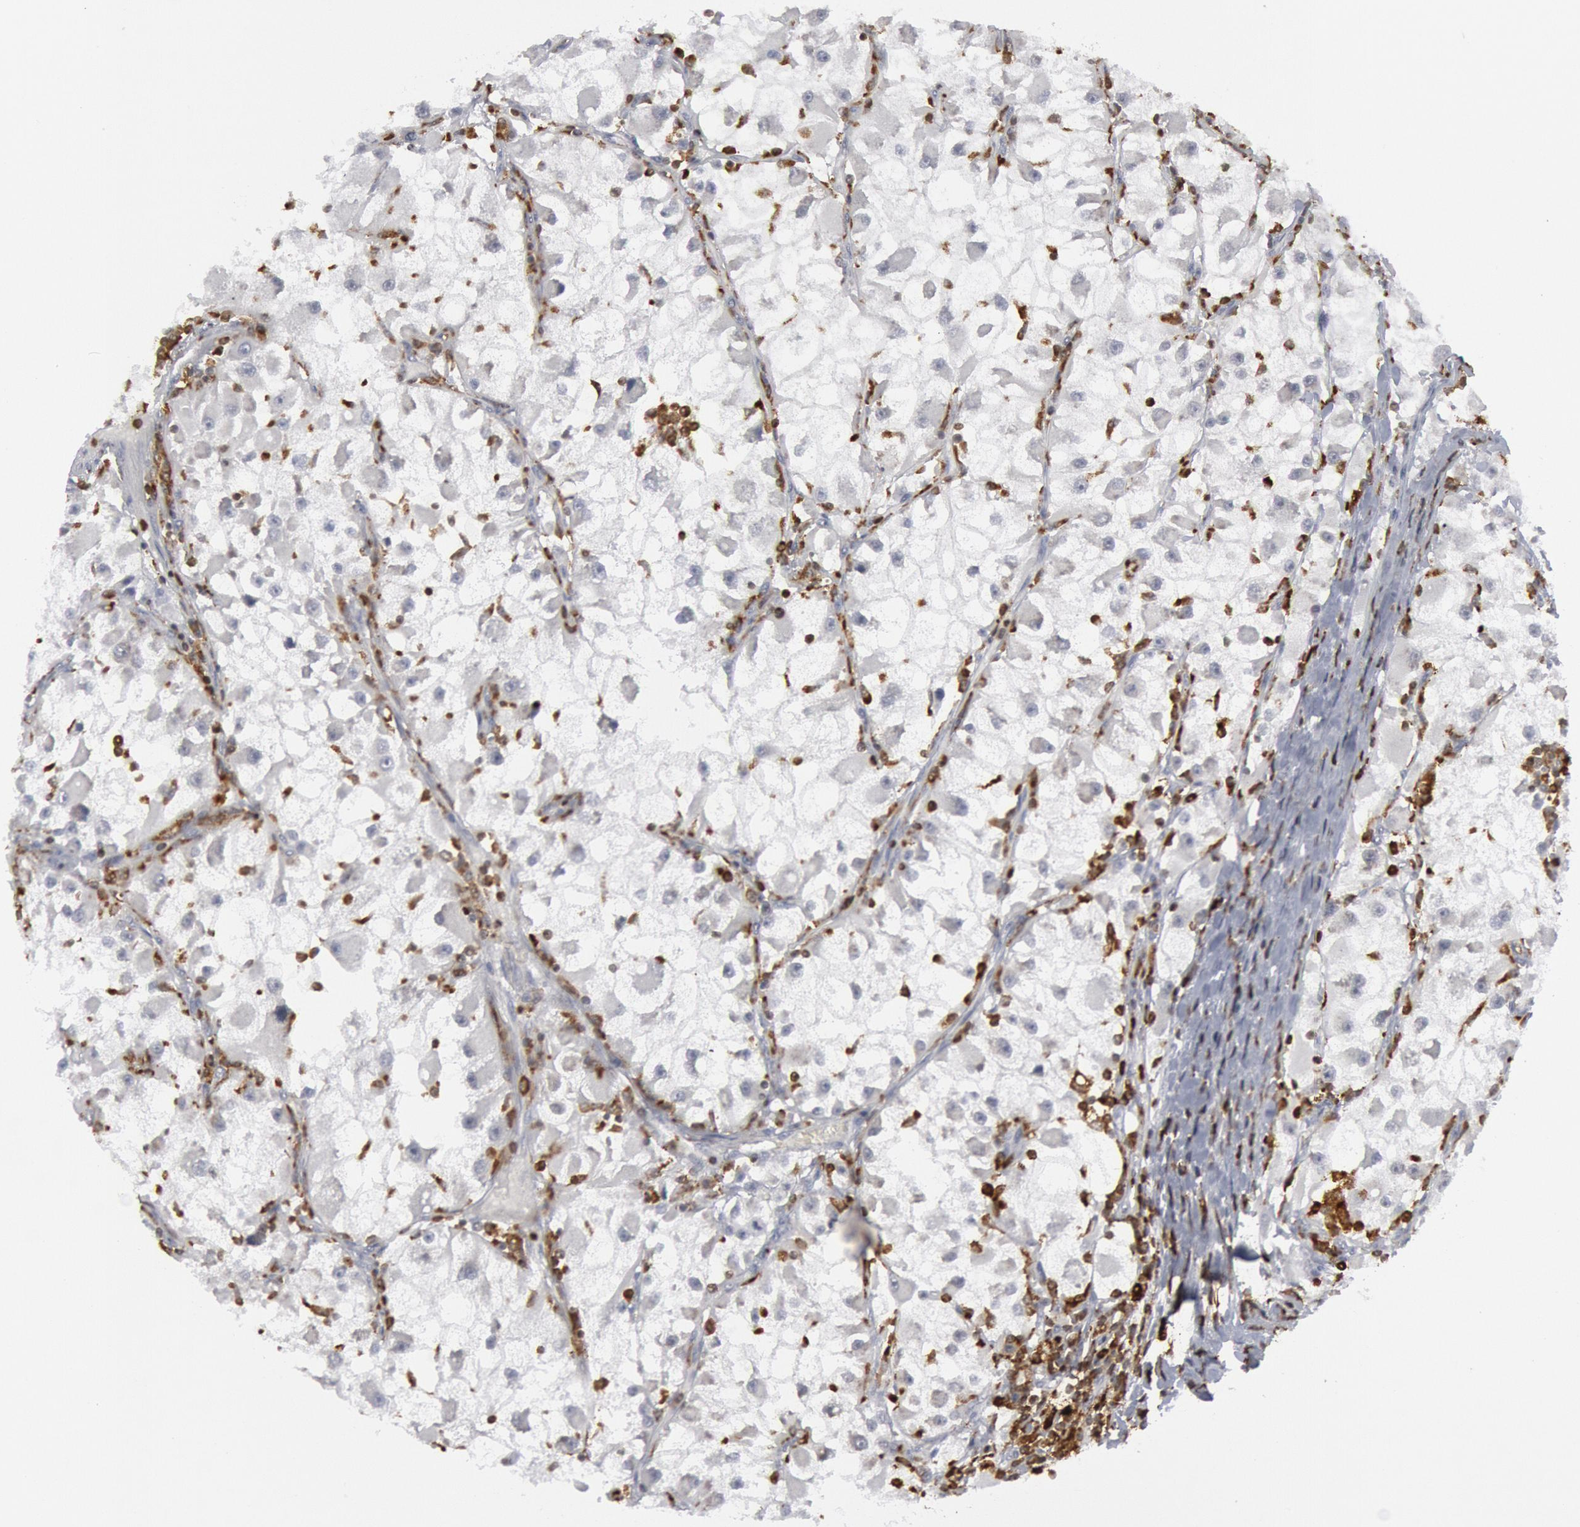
{"staining": {"intensity": "negative", "quantity": "none", "location": "none"}, "tissue": "renal cancer", "cell_type": "Tumor cells", "image_type": "cancer", "snomed": [{"axis": "morphology", "description": "Adenocarcinoma, NOS"}, {"axis": "topography", "description": "Kidney"}], "caption": "Human renal adenocarcinoma stained for a protein using IHC reveals no expression in tumor cells.", "gene": "PTPN6", "patient": {"sex": "female", "age": 73}}